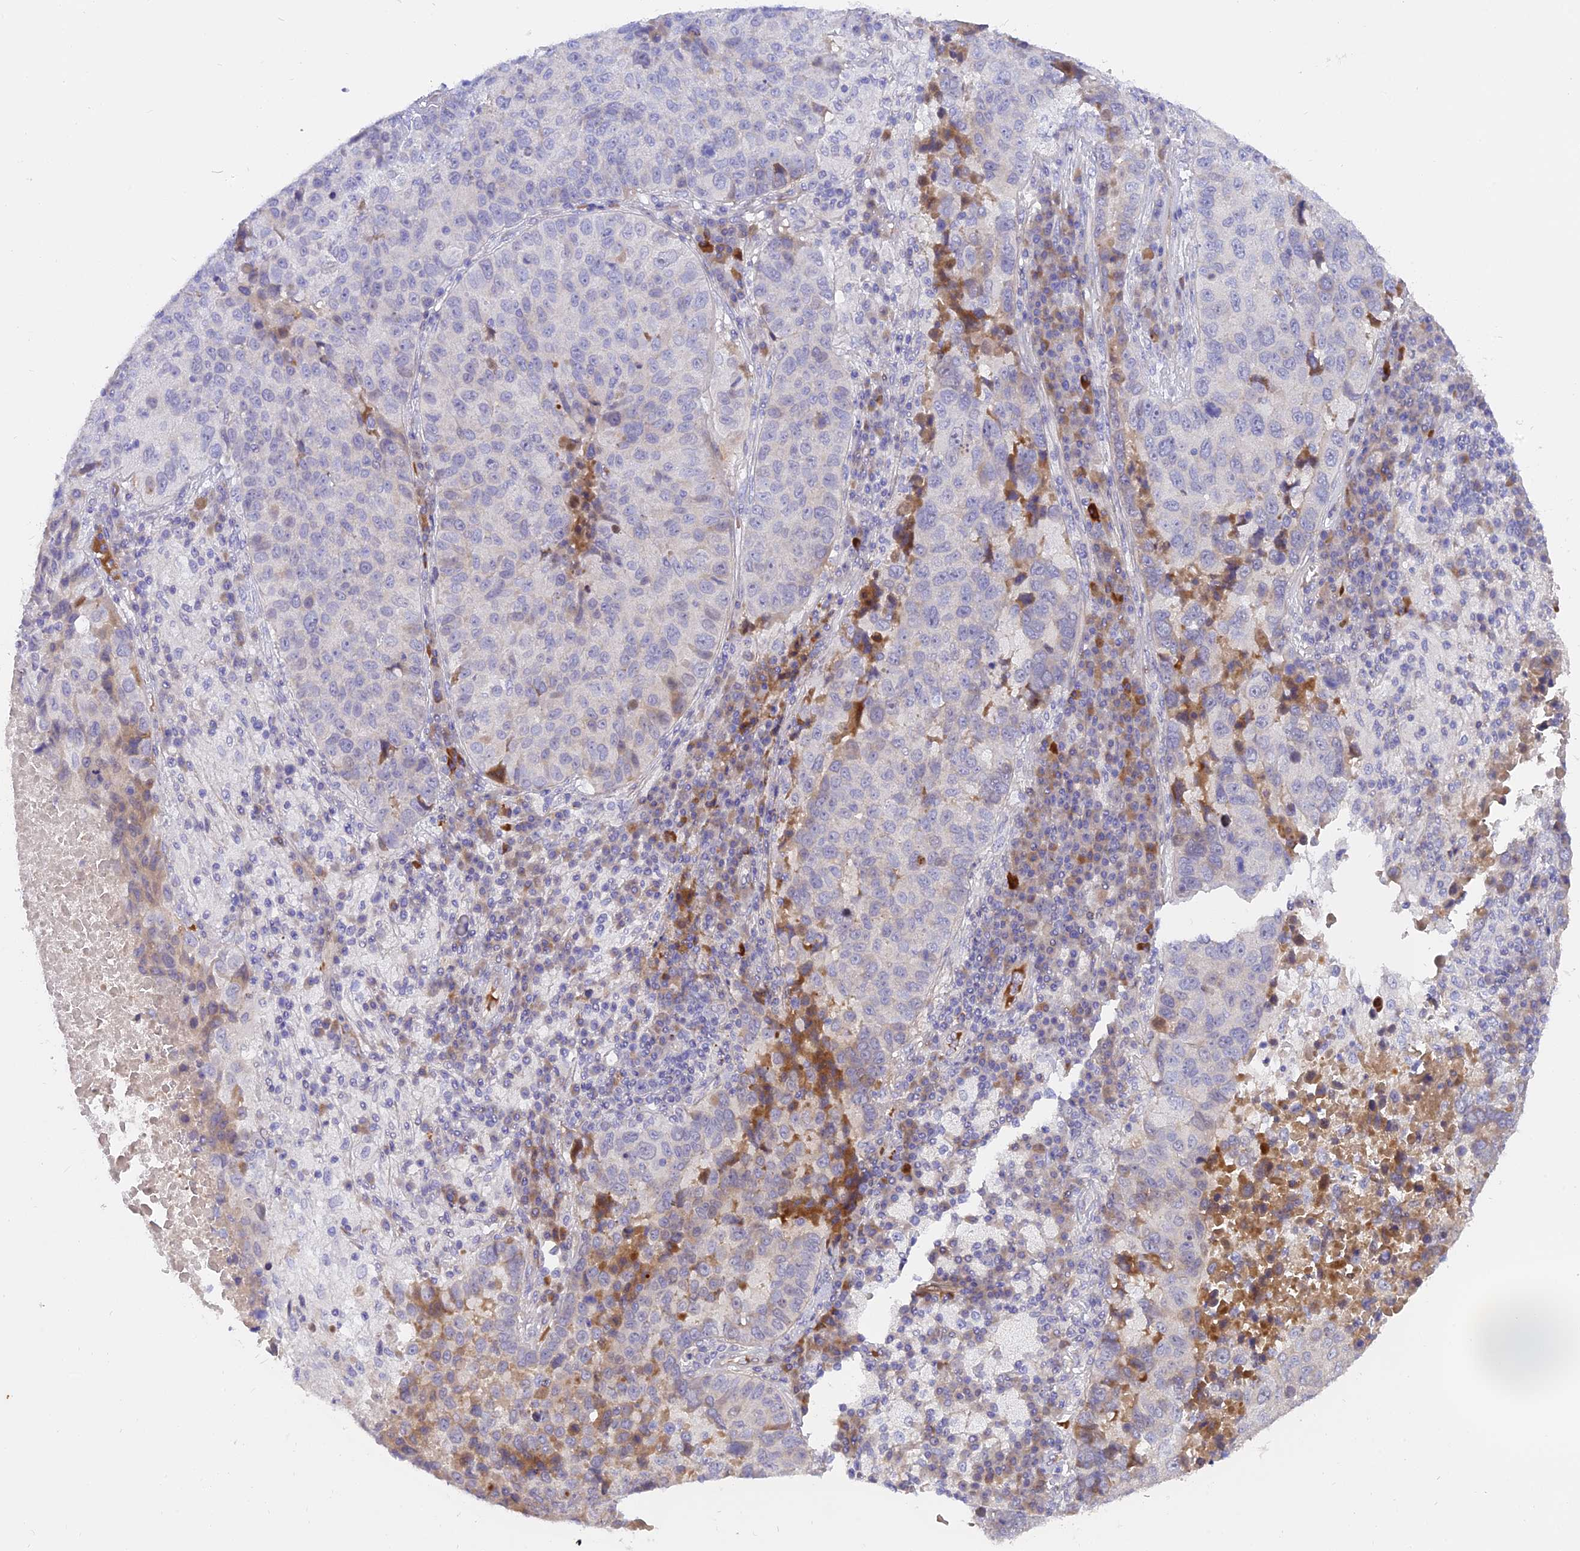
{"staining": {"intensity": "negative", "quantity": "none", "location": "none"}, "tissue": "lung cancer", "cell_type": "Tumor cells", "image_type": "cancer", "snomed": [{"axis": "morphology", "description": "Squamous cell carcinoma, NOS"}, {"axis": "topography", "description": "Lung"}], "caption": "This is a photomicrograph of immunohistochemistry staining of squamous cell carcinoma (lung), which shows no staining in tumor cells. (DAB (3,3'-diaminobenzidine) immunohistochemistry (IHC) with hematoxylin counter stain).", "gene": "MBD3L1", "patient": {"sex": "male", "age": 73}}